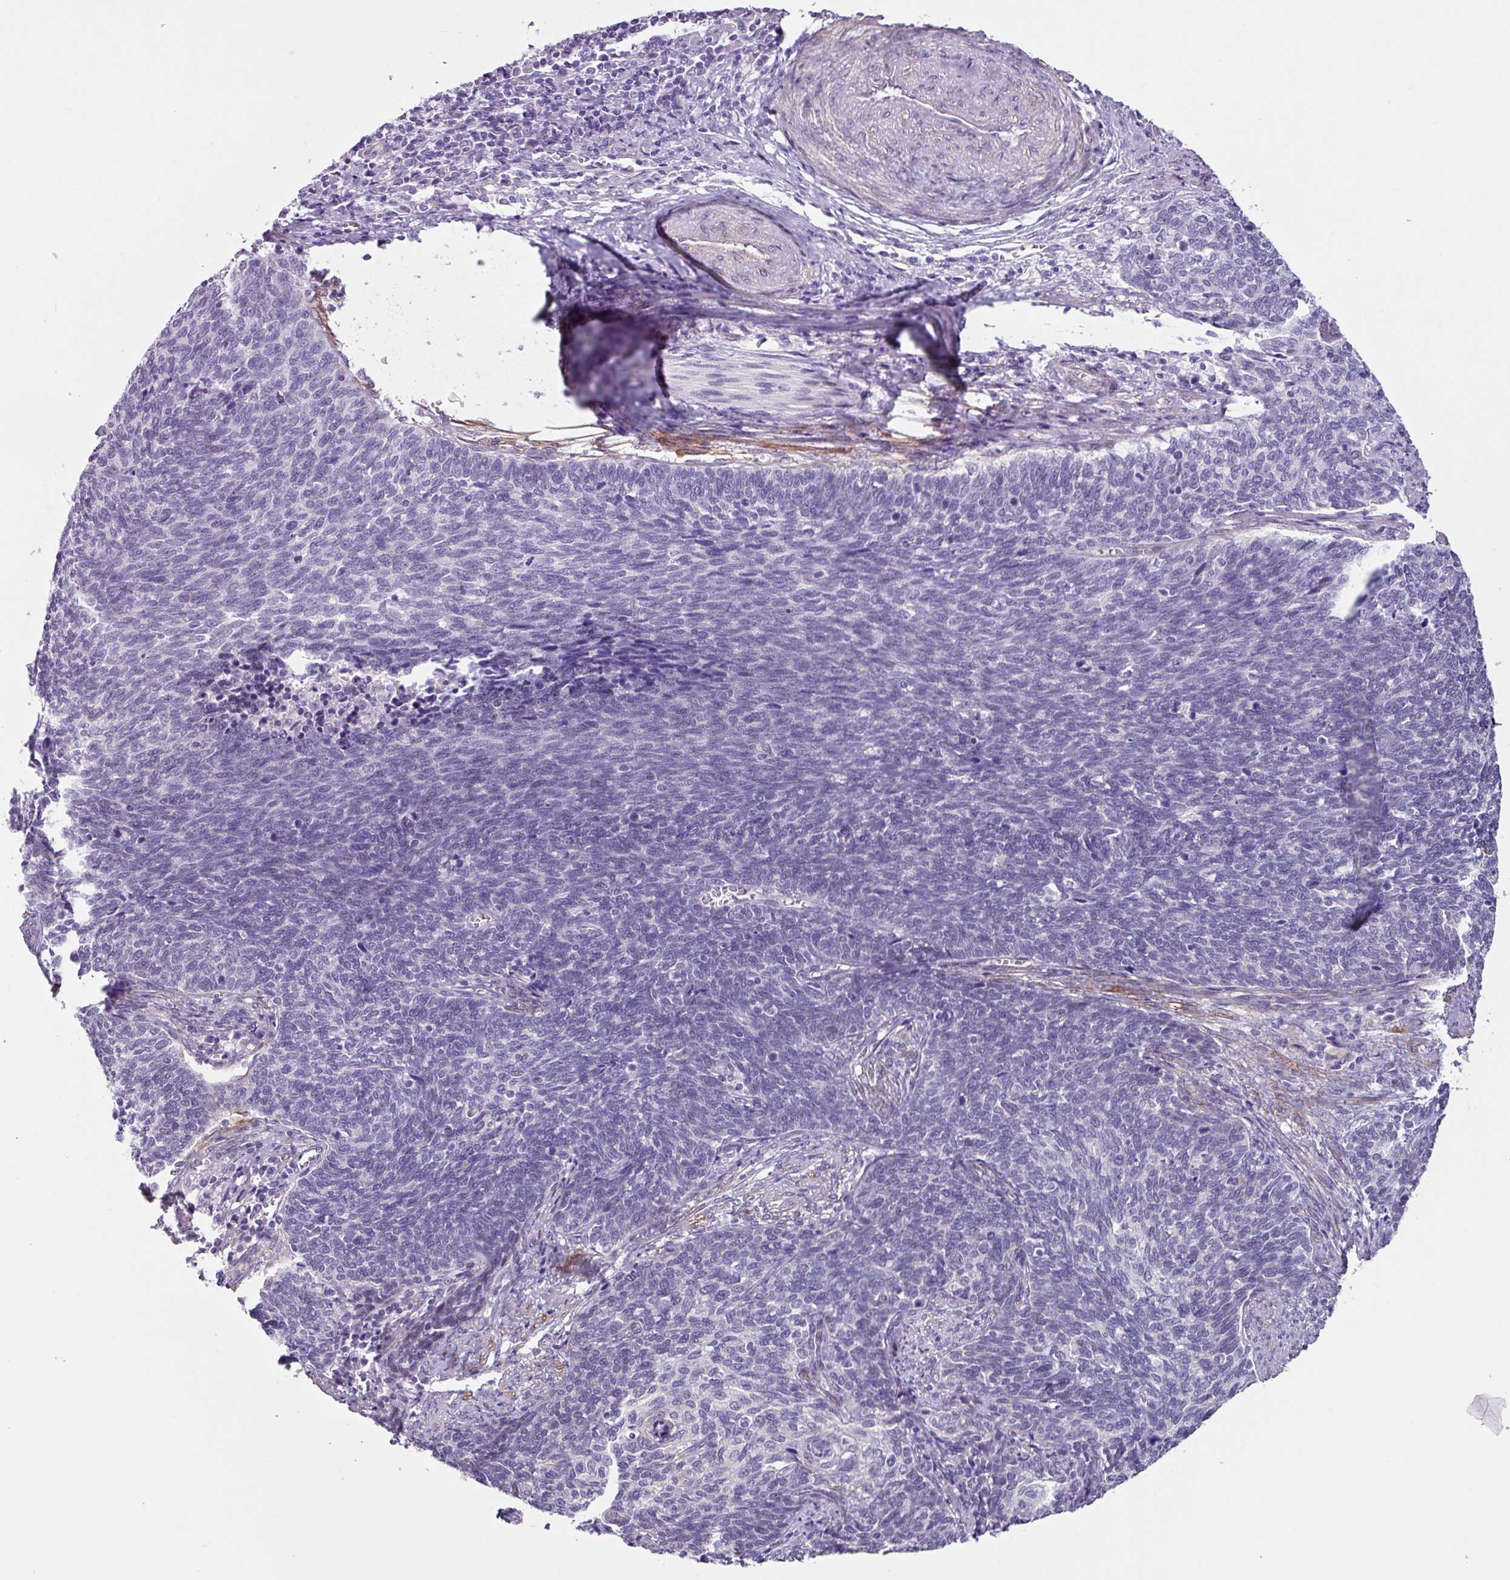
{"staining": {"intensity": "negative", "quantity": "none", "location": "none"}, "tissue": "cervical cancer", "cell_type": "Tumor cells", "image_type": "cancer", "snomed": [{"axis": "morphology", "description": "Squamous cell carcinoma, NOS"}, {"axis": "topography", "description": "Cervix"}], "caption": "Human cervical squamous cell carcinoma stained for a protein using immunohistochemistry (IHC) reveals no staining in tumor cells.", "gene": "OTX1", "patient": {"sex": "female", "age": 39}}